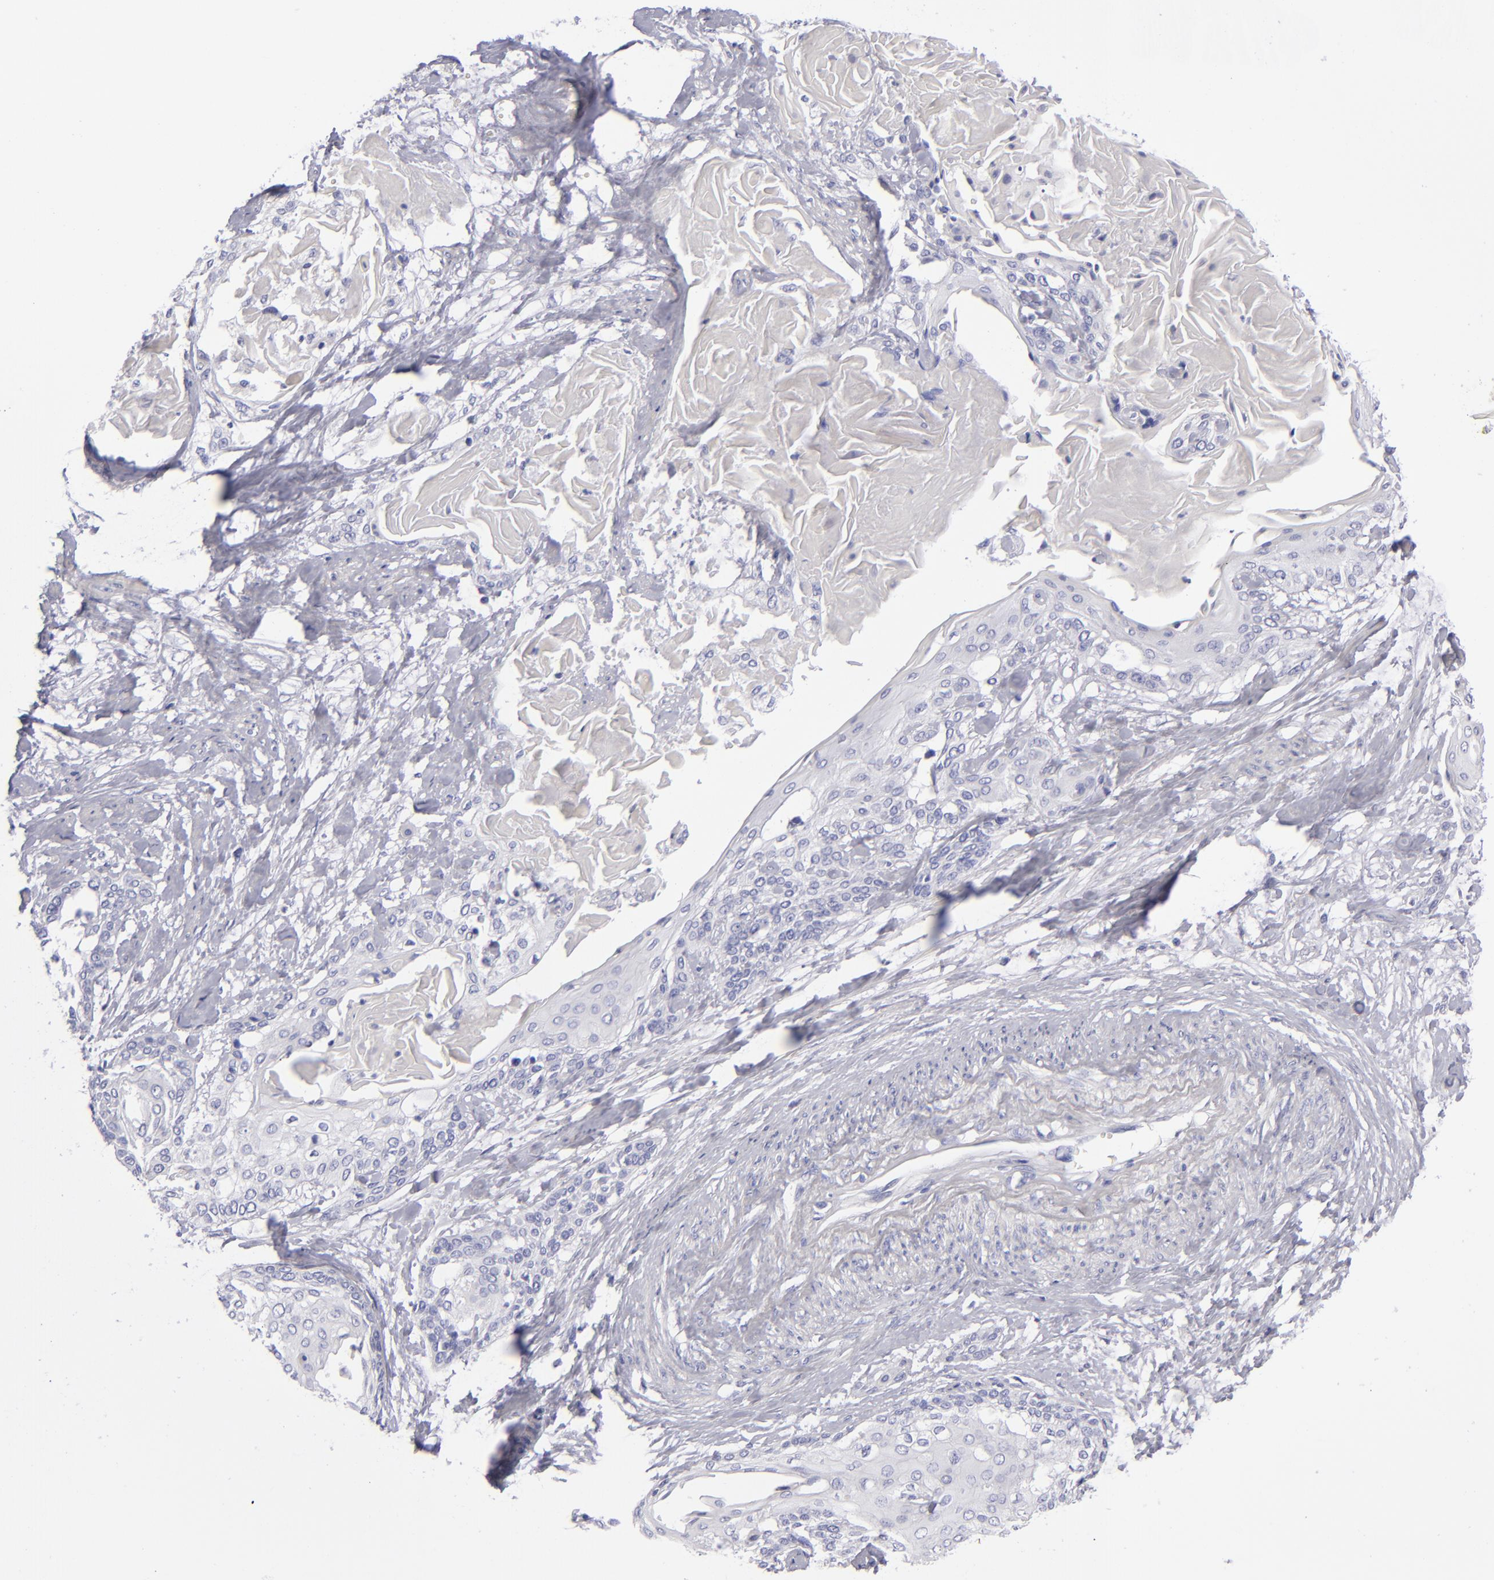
{"staining": {"intensity": "negative", "quantity": "none", "location": "none"}, "tissue": "cervical cancer", "cell_type": "Tumor cells", "image_type": "cancer", "snomed": [{"axis": "morphology", "description": "Squamous cell carcinoma, NOS"}, {"axis": "topography", "description": "Cervix"}], "caption": "This photomicrograph is of cervical cancer (squamous cell carcinoma) stained with IHC to label a protein in brown with the nuclei are counter-stained blue. There is no positivity in tumor cells.", "gene": "CD22", "patient": {"sex": "female", "age": 57}}